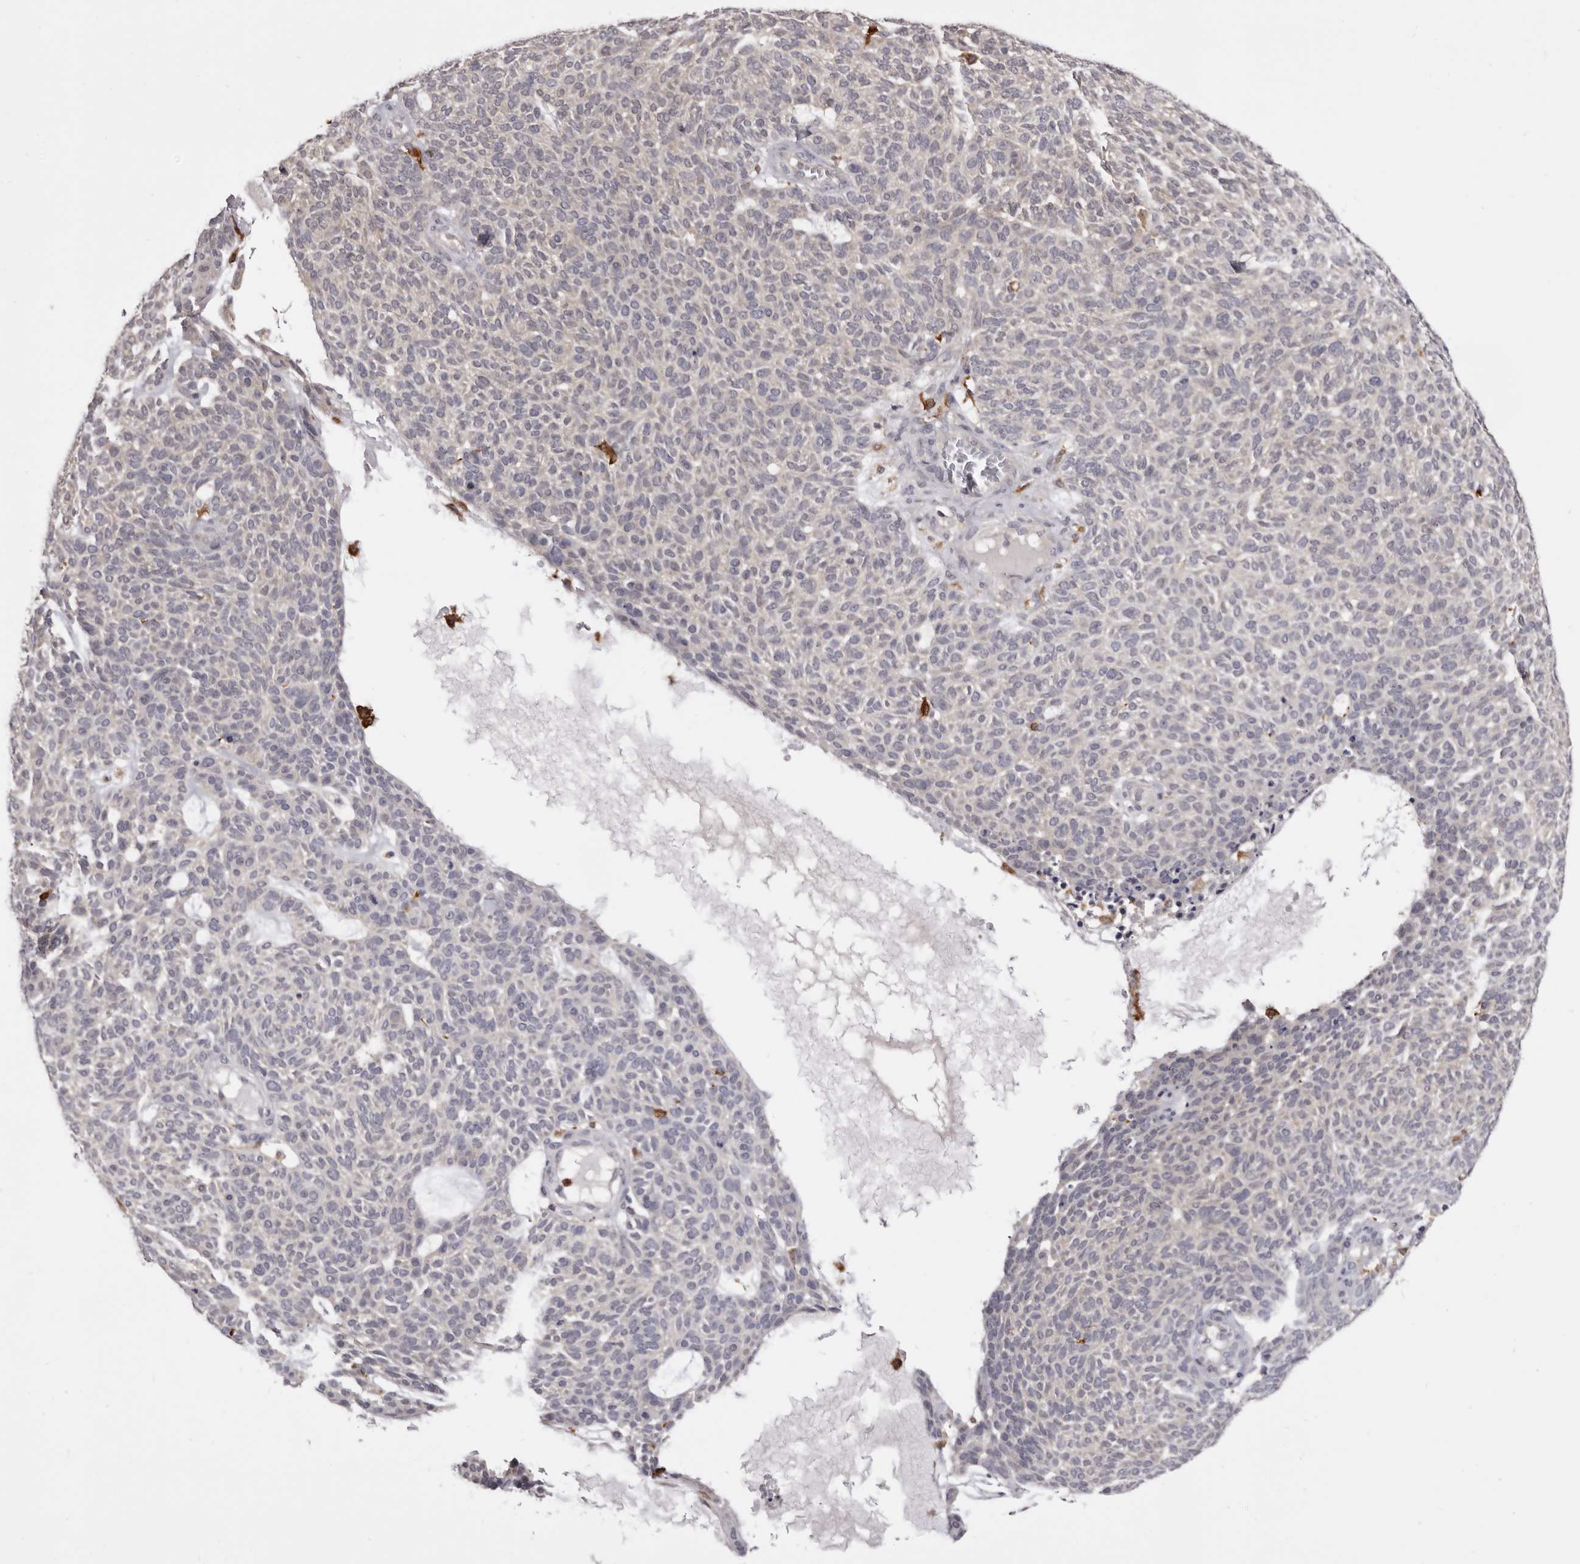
{"staining": {"intensity": "negative", "quantity": "none", "location": "none"}, "tissue": "skin cancer", "cell_type": "Tumor cells", "image_type": "cancer", "snomed": [{"axis": "morphology", "description": "Squamous cell carcinoma, NOS"}, {"axis": "topography", "description": "Skin"}], "caption": "This is an immunohistochemistry micrograph of skin cancer. There is no staining in tumor cells.", "gene": "TNNI1", "patient": {"sex": "female", "age": 90}}